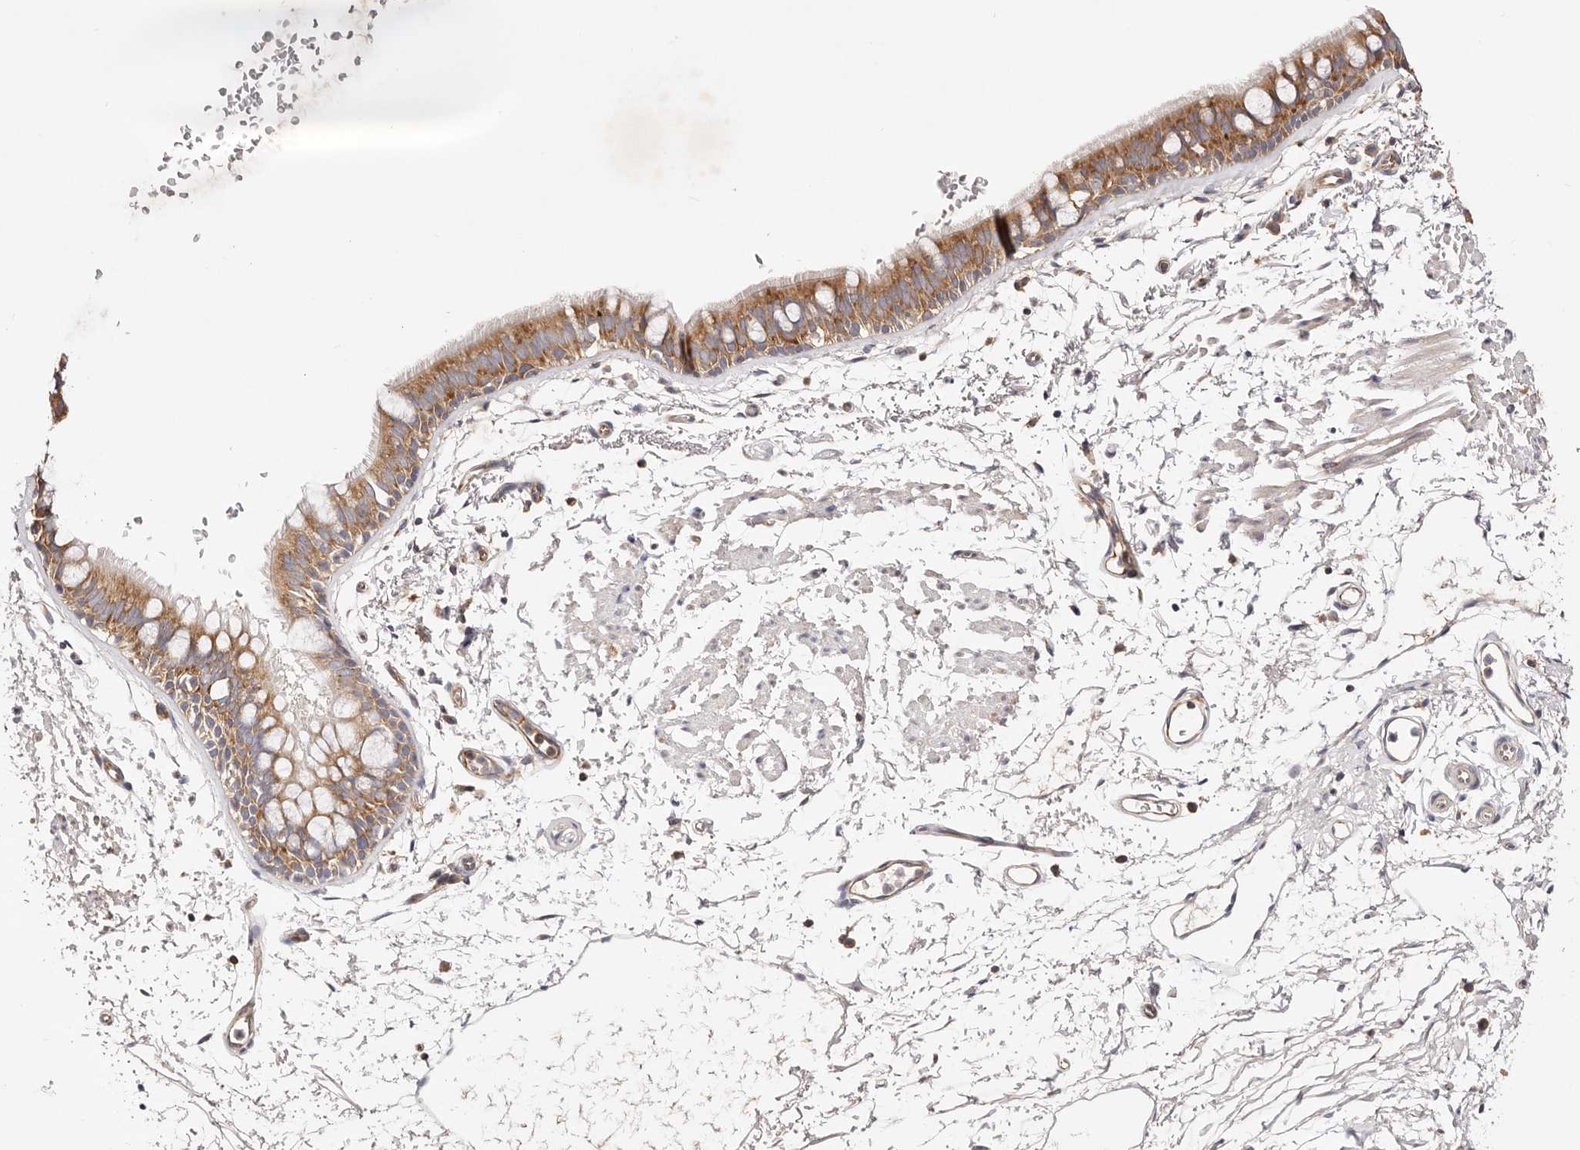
{"staining": {"intensity": "moderate", "quantity": ">75%", "location": "cytoplasmic/membranous"}, "tissue": "bronchus", "cell_type": "Respiratory epithelial cells", "image_type": "normal", "snomed": [{"axis": "morphology", "description": "Normal tissue, NOS"}, {"axis": "topography", "description": "Lymph node"}, {"axis": "topography", "description": "Bronchus"}], "caption": "Immunohistochemical staining of benign bronchus reveals >75% levels of moderate cytoplasmic/membranous protein staining in about >75% of respiratory epithelial cells. The staining was performed using DAB (3,3'-diaminobenzidine) to visualize the protein expression in brown, while the nuclei were stained in blue with hematoxylin (Magnification: 20x).", "gene": "GNA13", "patient": {"sex": "female", "age": 70}}